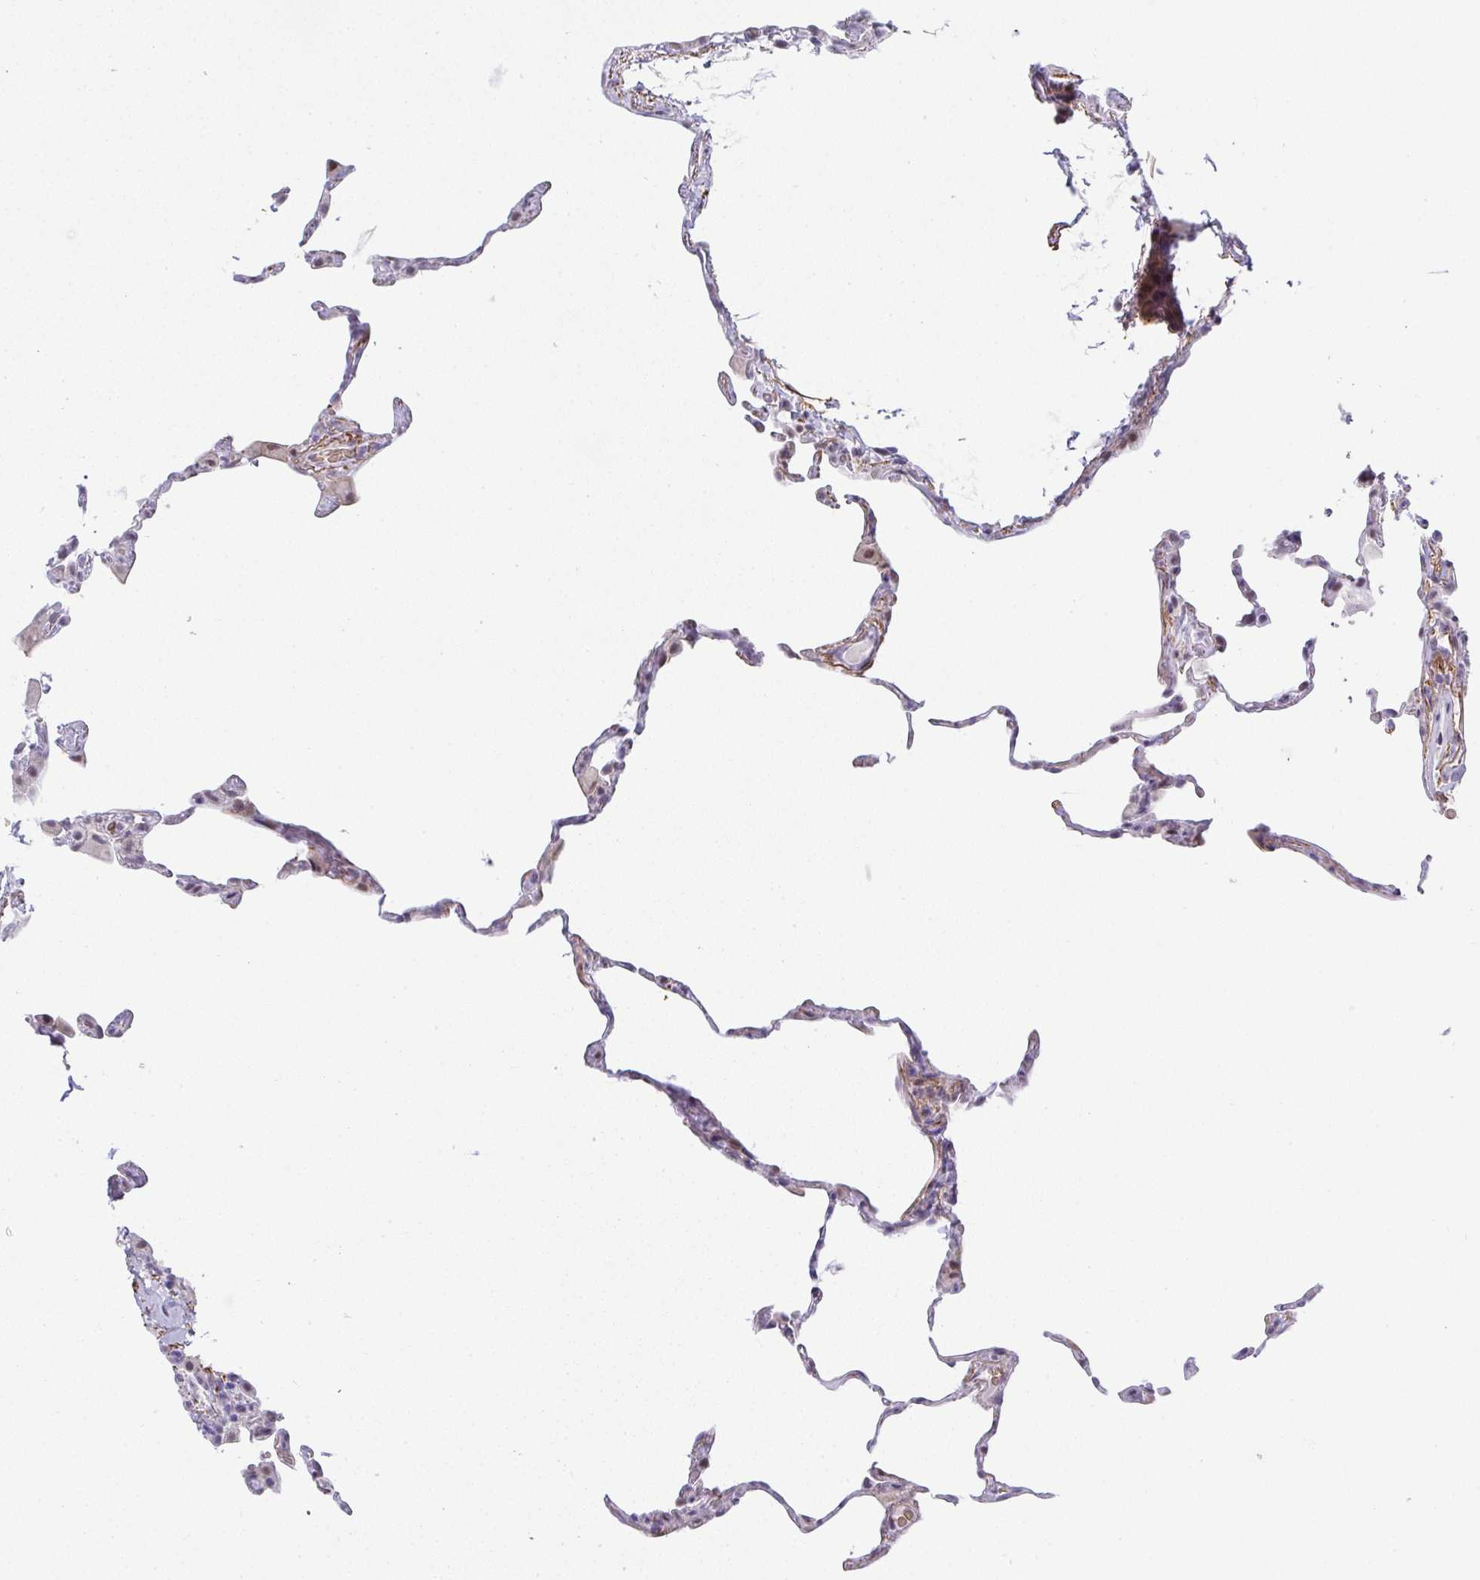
{"staining": {"intensity": "weak", "quantity": "<25%", "location": "nuclear"}, "tissue": "lung", "cell_type": "Alveolar cells", "image_type": "normal", "snomed": [{"axis": "morphology", "description": "Normal tissue, NOS"}, {"axis": "topography", "description": "Lung"}], "caption": "Immunohistochemistry (IHC) micrograph of benign human lung stained for a protein (brown), which exhibits no positivity in alveolar cells. (Brightfield microscopy of DAB immunohistochemistry (IHC) at high magnification).", "gene": "TNMD", "patient": {"sex": "female", "age": 57}}